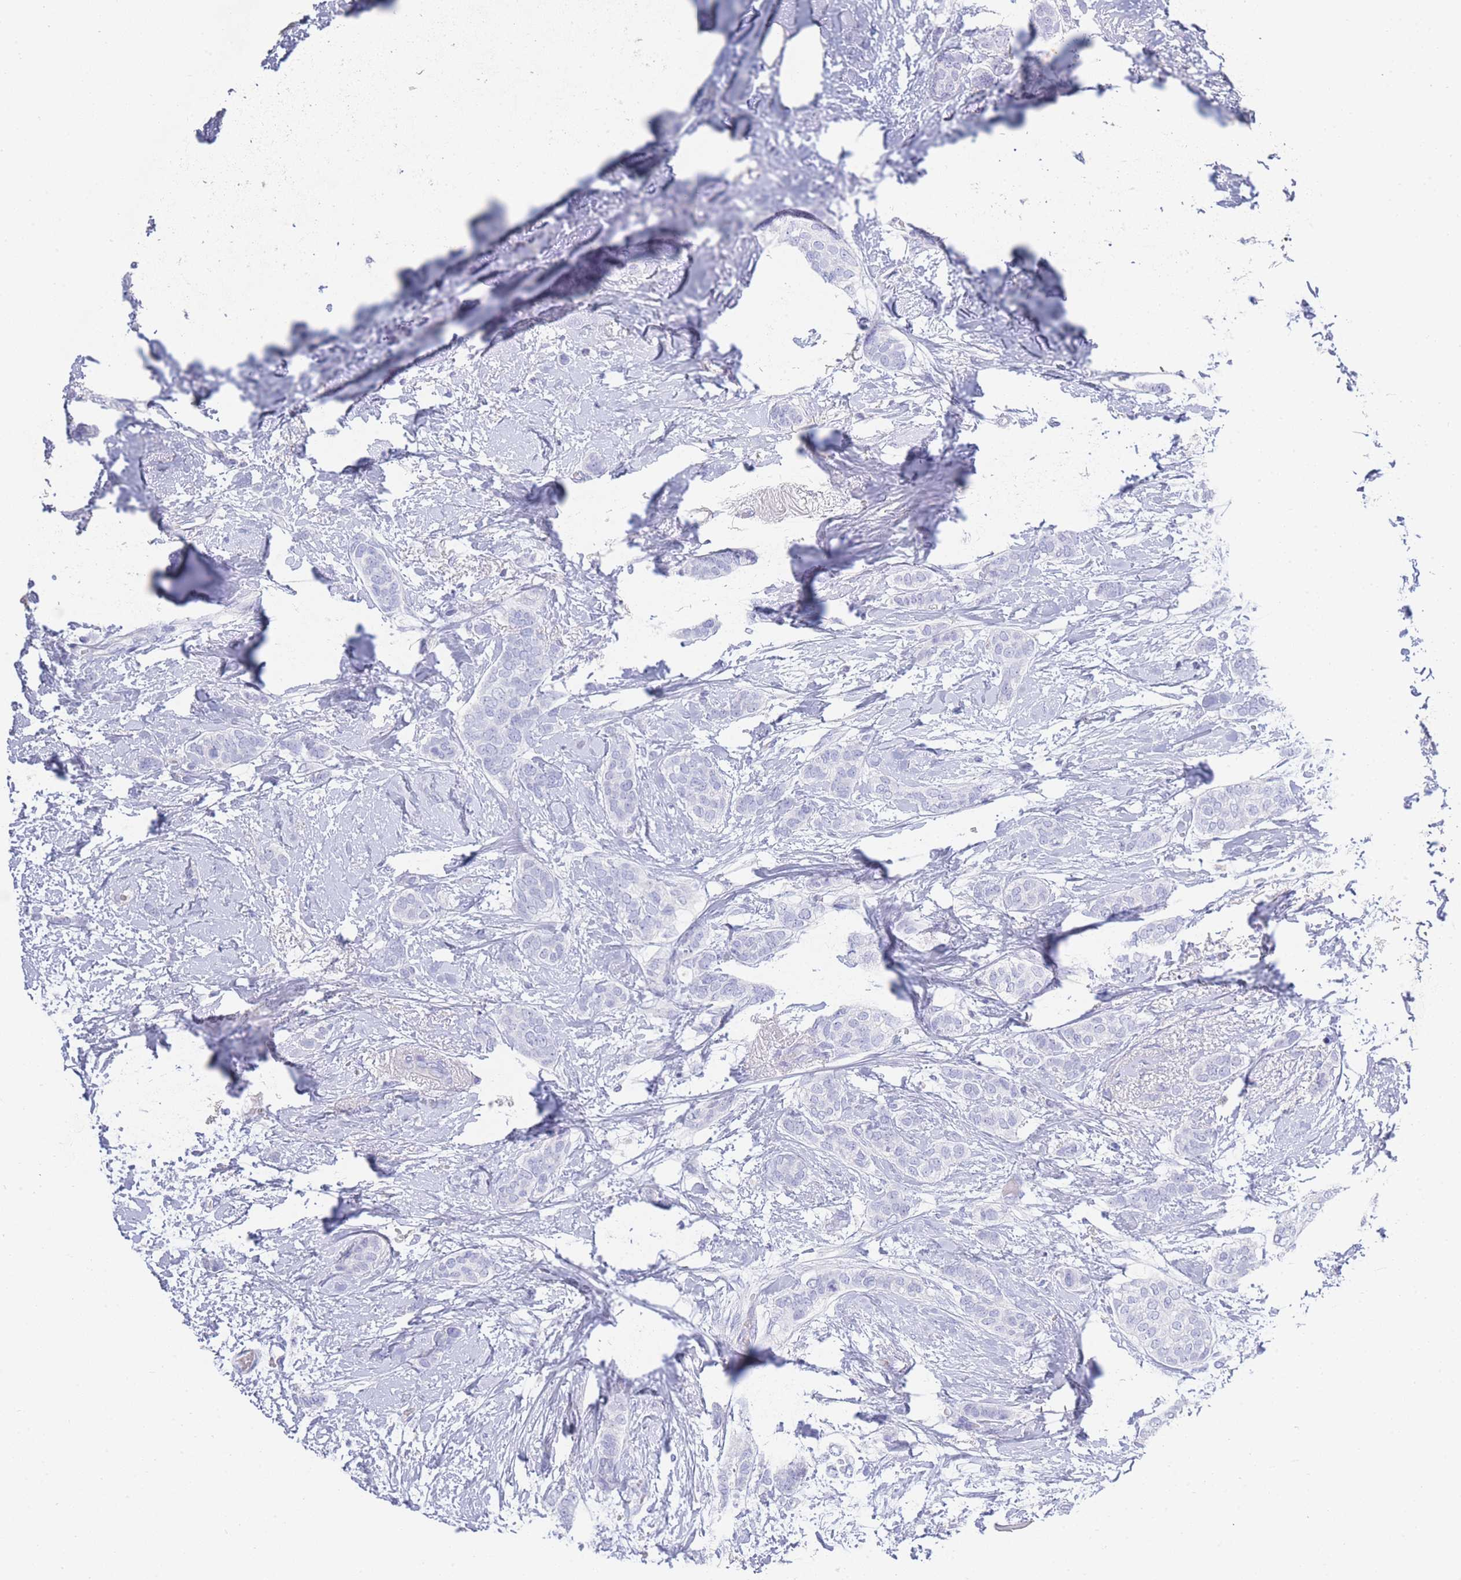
{"staining": {"intensity": "negative", "quantity": "none", "location": "none"}, "tissue": "breast cancer", "cell_type": "Tumor cells", "image_type": "cancer", "snomed": [{"axis": "morphology", "description": "Duct carcinoma"}, {"axis": "topography", "description": "Breast"}], "caption": "Immunohistochemical staining of breast infiltrating ductal carcinoma exhibits no significant expression in tumor cells.", "gene": "LRRC37A", "patient": {"sex": "female", "age": 72}}